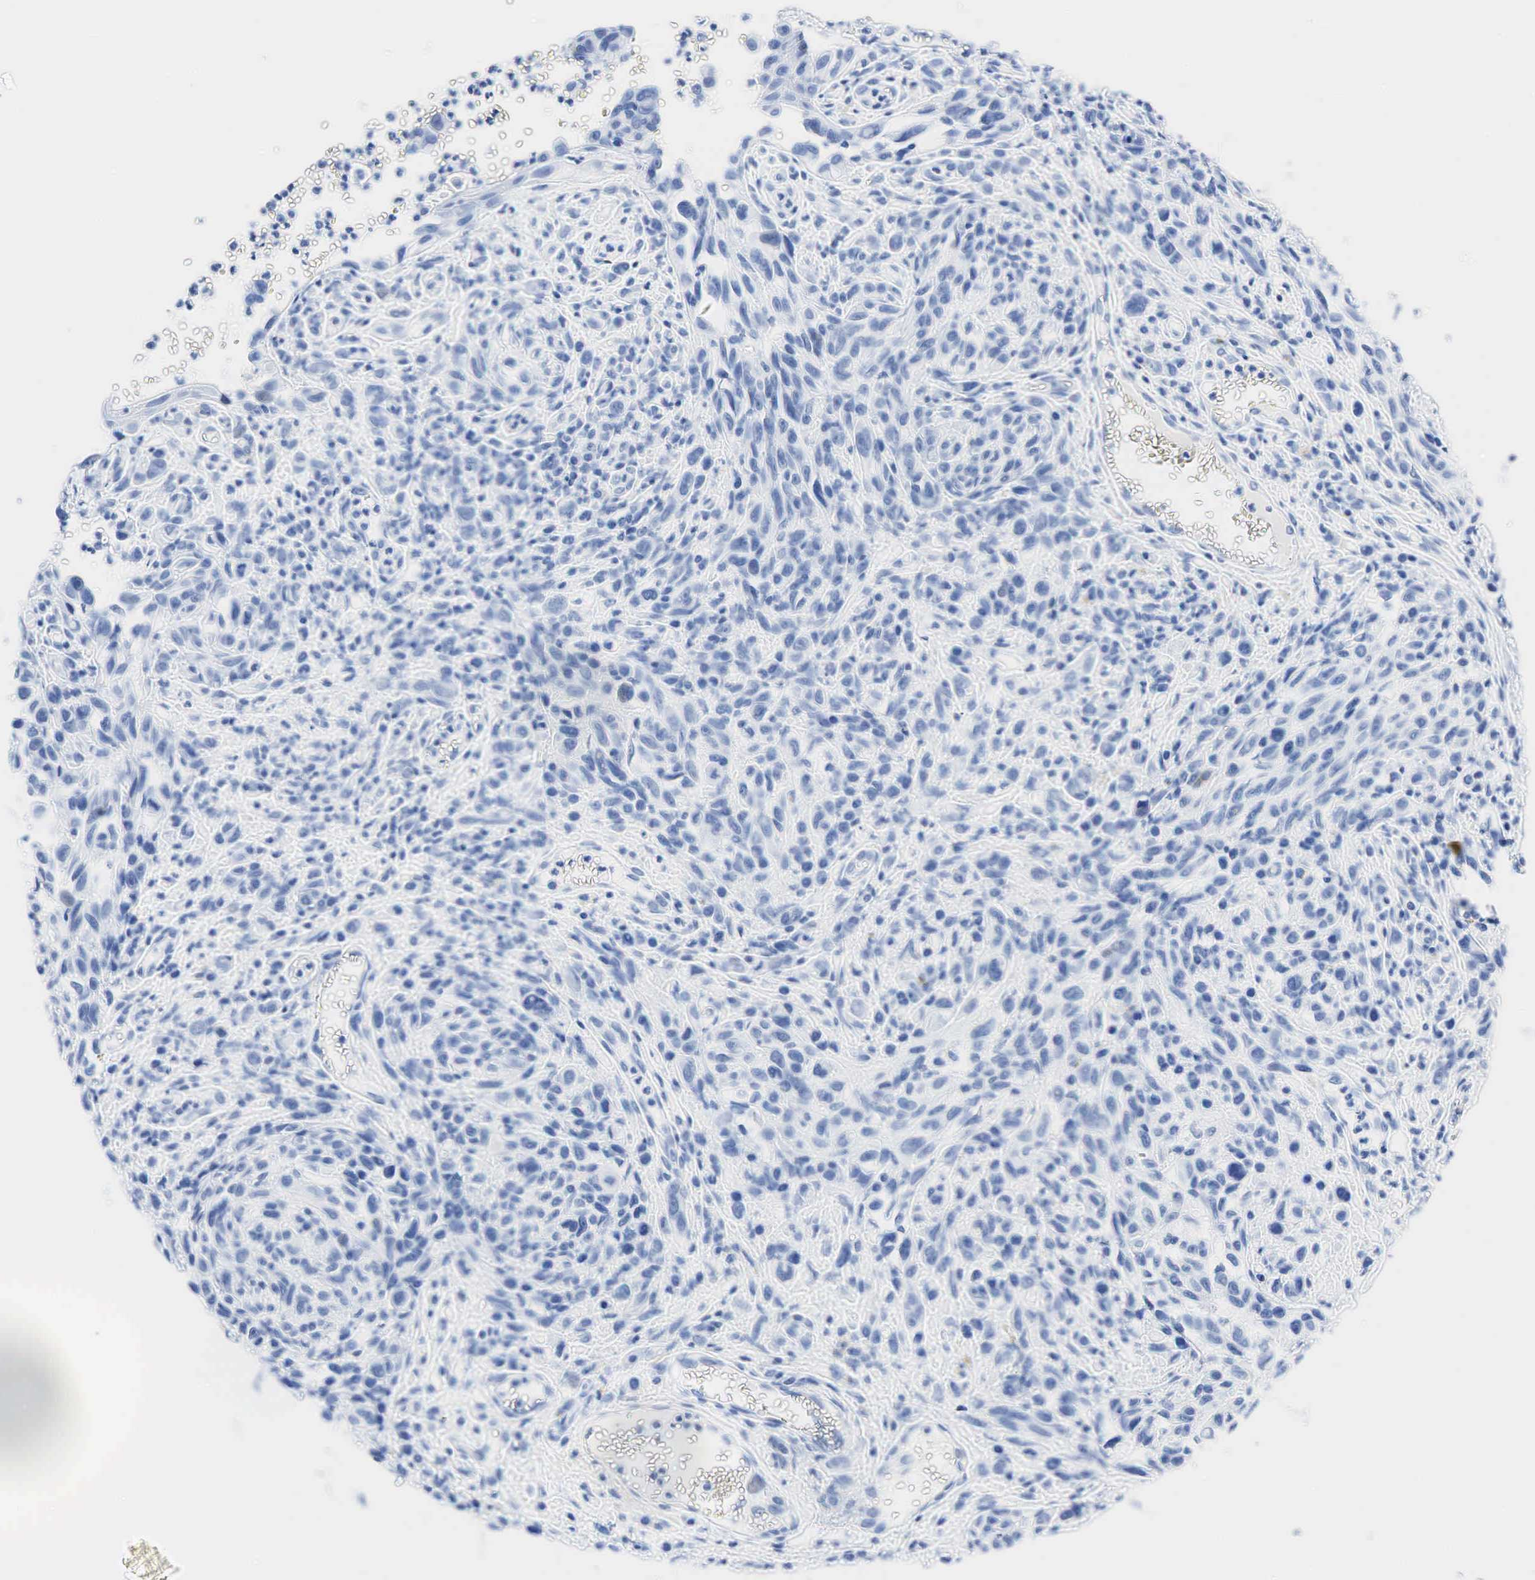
{"staining": {"intensity": "negative", "quantity": "none", "location": "none"}, "tissue": "melanoma", "cell_type": "Tumor cells", "image_type": "cancer", "snomed": [{"axis": "morphology", "description": "Malignant melanoma, NOS"}, {"axis": "topography", "description": "Skin"}], "caption": "A photomicrograph of human melanoma is negative for staining in tumor cells.", "gene": "INHA", "patient": {"sex": "female", "age": 82}}